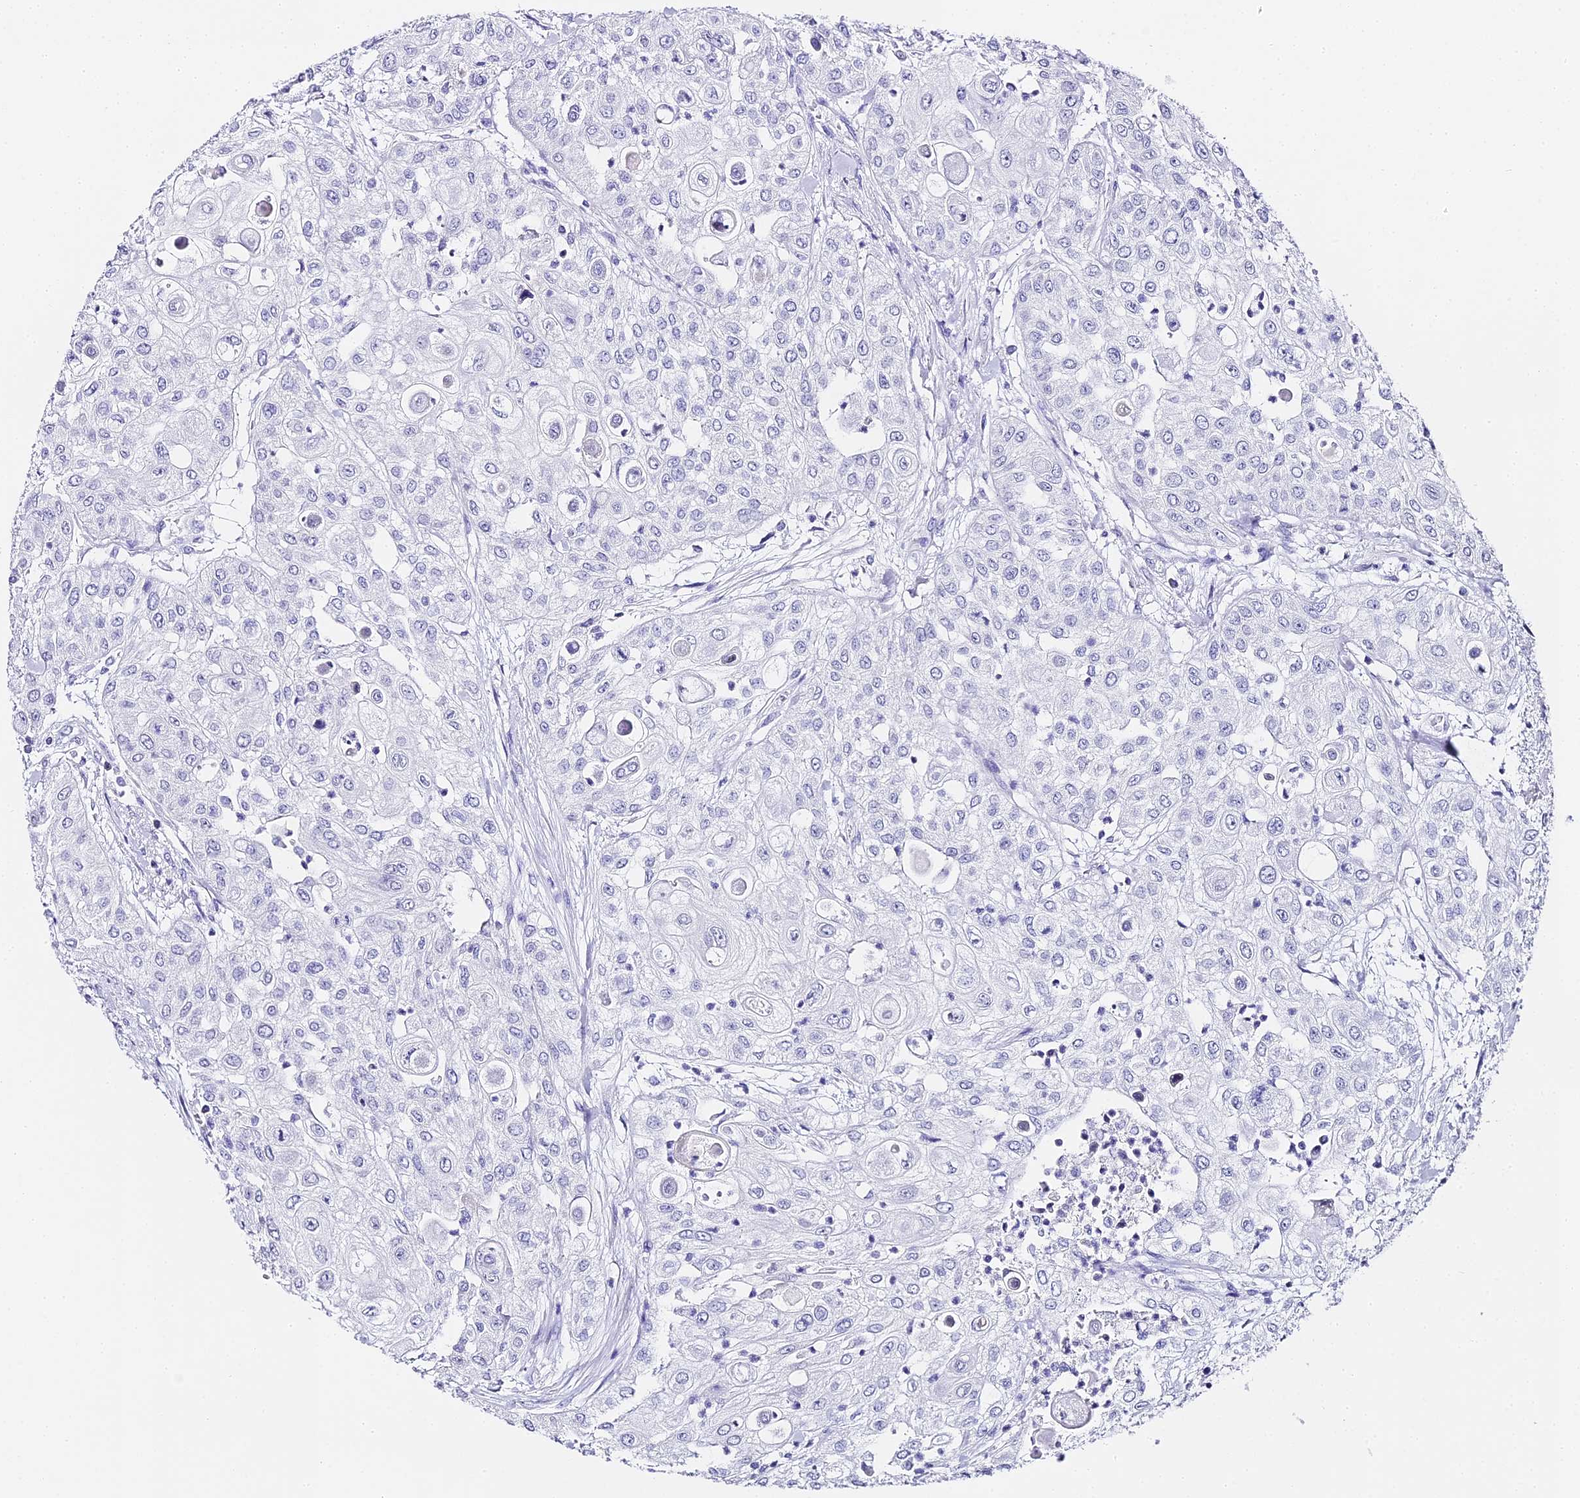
{"staining": {"intensity": "negative", "quantity": "none", "location": "none"}, "tissue": "urothelial cancer", "cell_type": "Tumor cells", "image_type": "cancer", "snomed": [{"axis": "morphology", "description": "Urothelial carcinoma, High grade"}, {"axis": "topography", "description": "Urinary bladder"}], "caption": "This is an immunohistochemistry histopathology image of urothelial carcinoma (high-grade). There is no staining in tumor cells.", "gene": "ABHD14A-ACY1", "patient": {"sex": "female", "age": 79}}